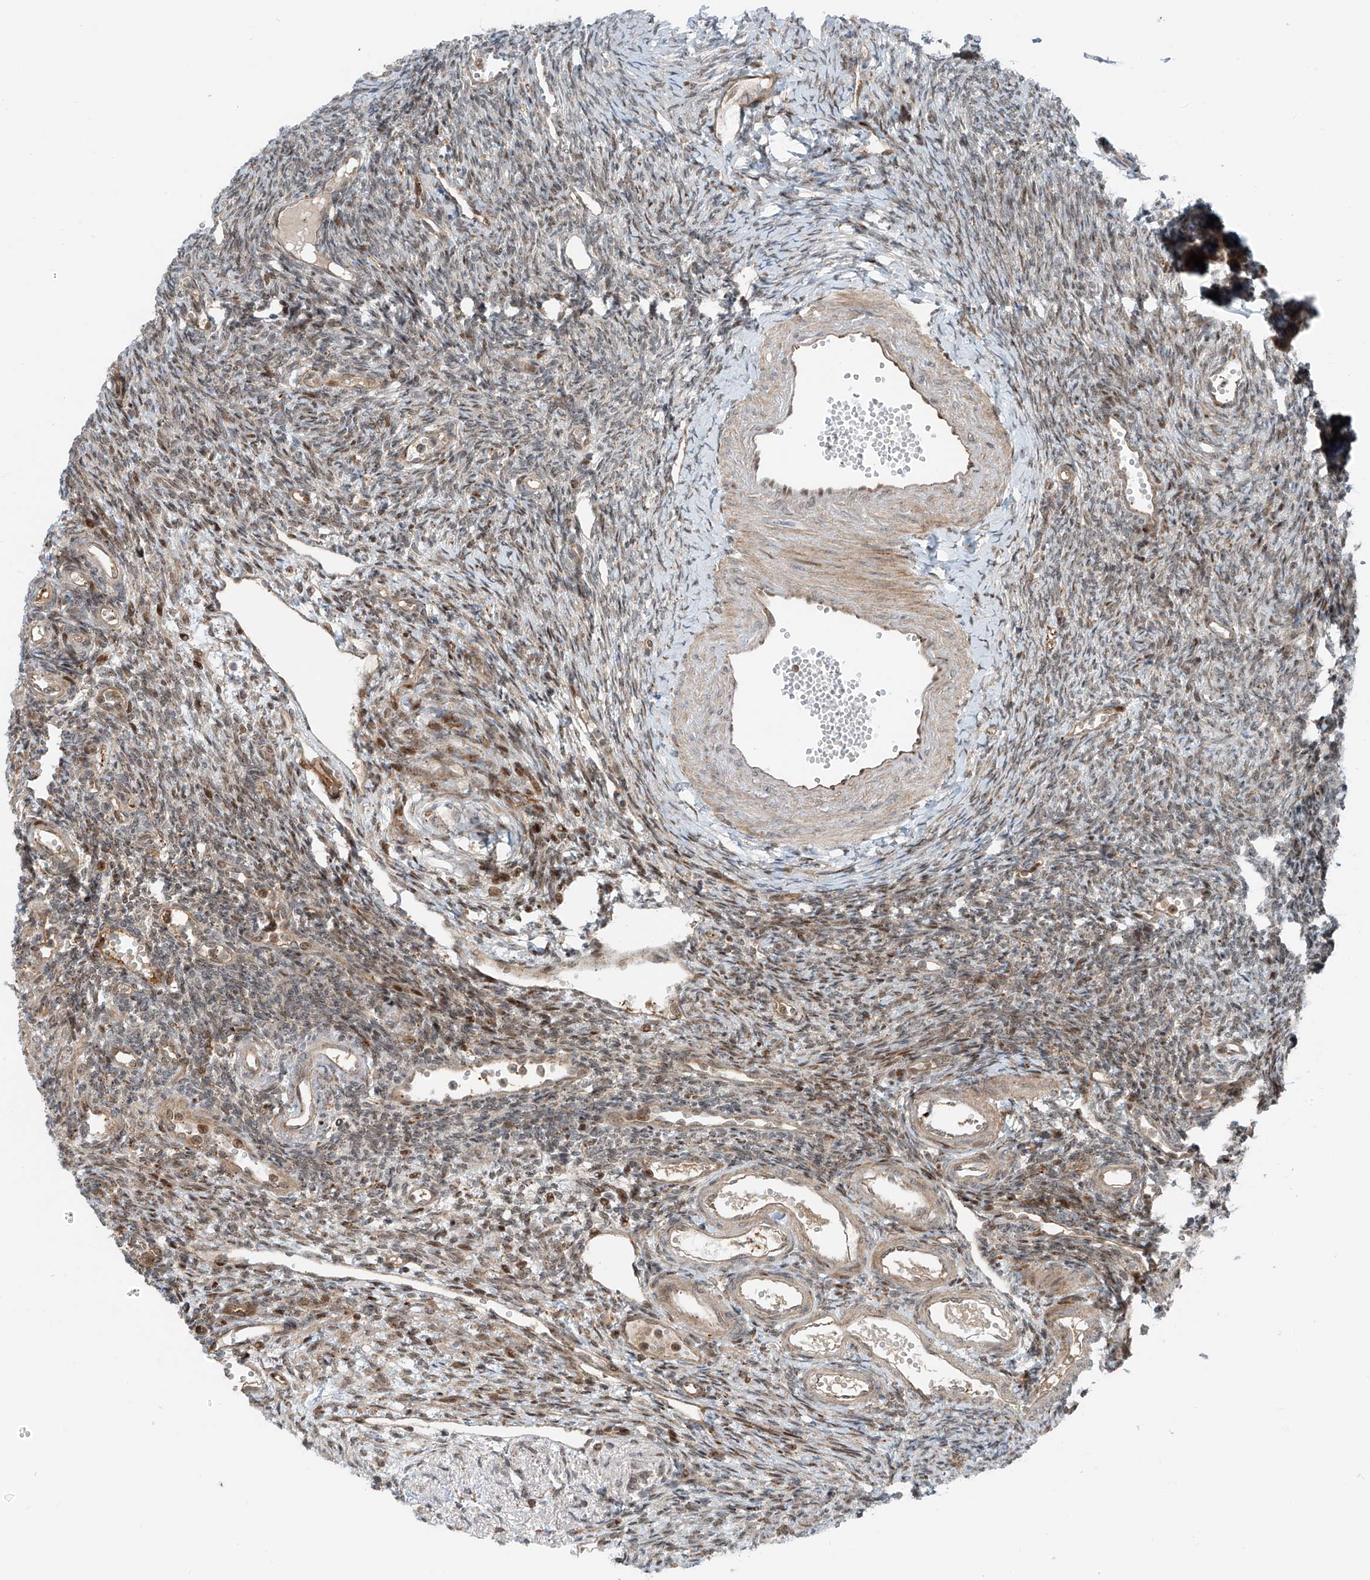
{"staining": {"intensity": "moderate", "quantity": ">75%", "location": "cytoplasmic/membranous"}, "tissue": "ovary", "cell_type": "Follicle cells", "image_type": "normal", "snomed": [{"axis": "morphology", "description": "Normal tissue, NOS"}, {"axis": "morphology", "description": "Cyst, NOS"}, {"axis": "topography", "description": "Ovary"}], "caption": "DAB immunohistochemical staining of unremarkable human ovary demonstrates moderate cytoplasmic/membranous protein expression in approximately >75% of follicle cells. The staining was performed using DAB, with brown indicating positive protein expression. Nuclei are stained blue with hematoxylin.", "gene": "USP48", "patient": {"sex": "female", "age": 33}}